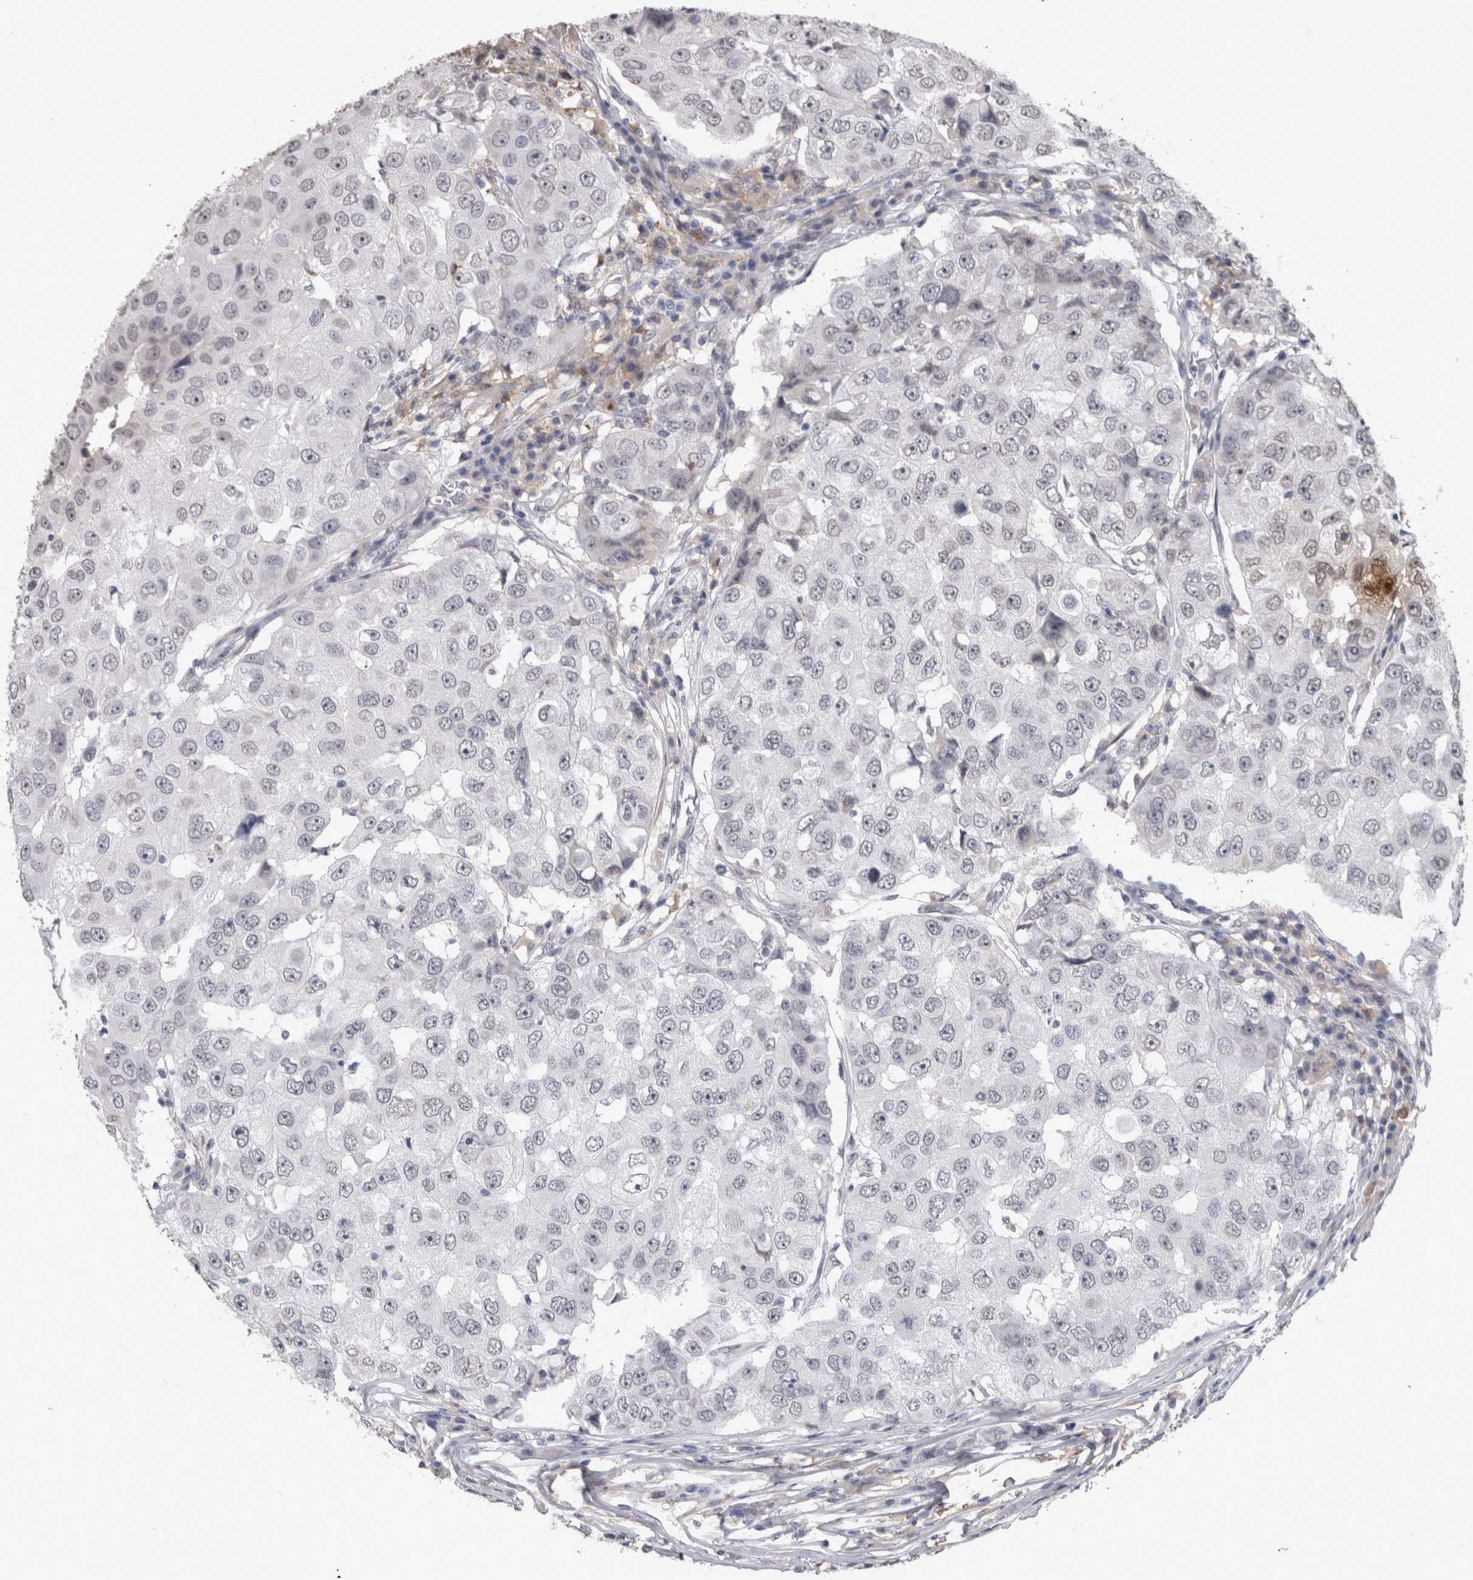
{"staining": {"intensity": "weak", "quantity": "<25%", "location": "nuclear"}, "tissue": "breast cancer", "cell_type": "Tumor cells", "image_type": "cancer", "snomed": [{"axis": "morphology", "description": "Duct carcinoma"}, {"axis": "topography", "description": "Breast"}], "caption": "There is no significant staining in tumor cells of breast infiltrating ductal carcinoma.", "gene": "PAX5", "patient": {"sex": "female", "age": 27}}